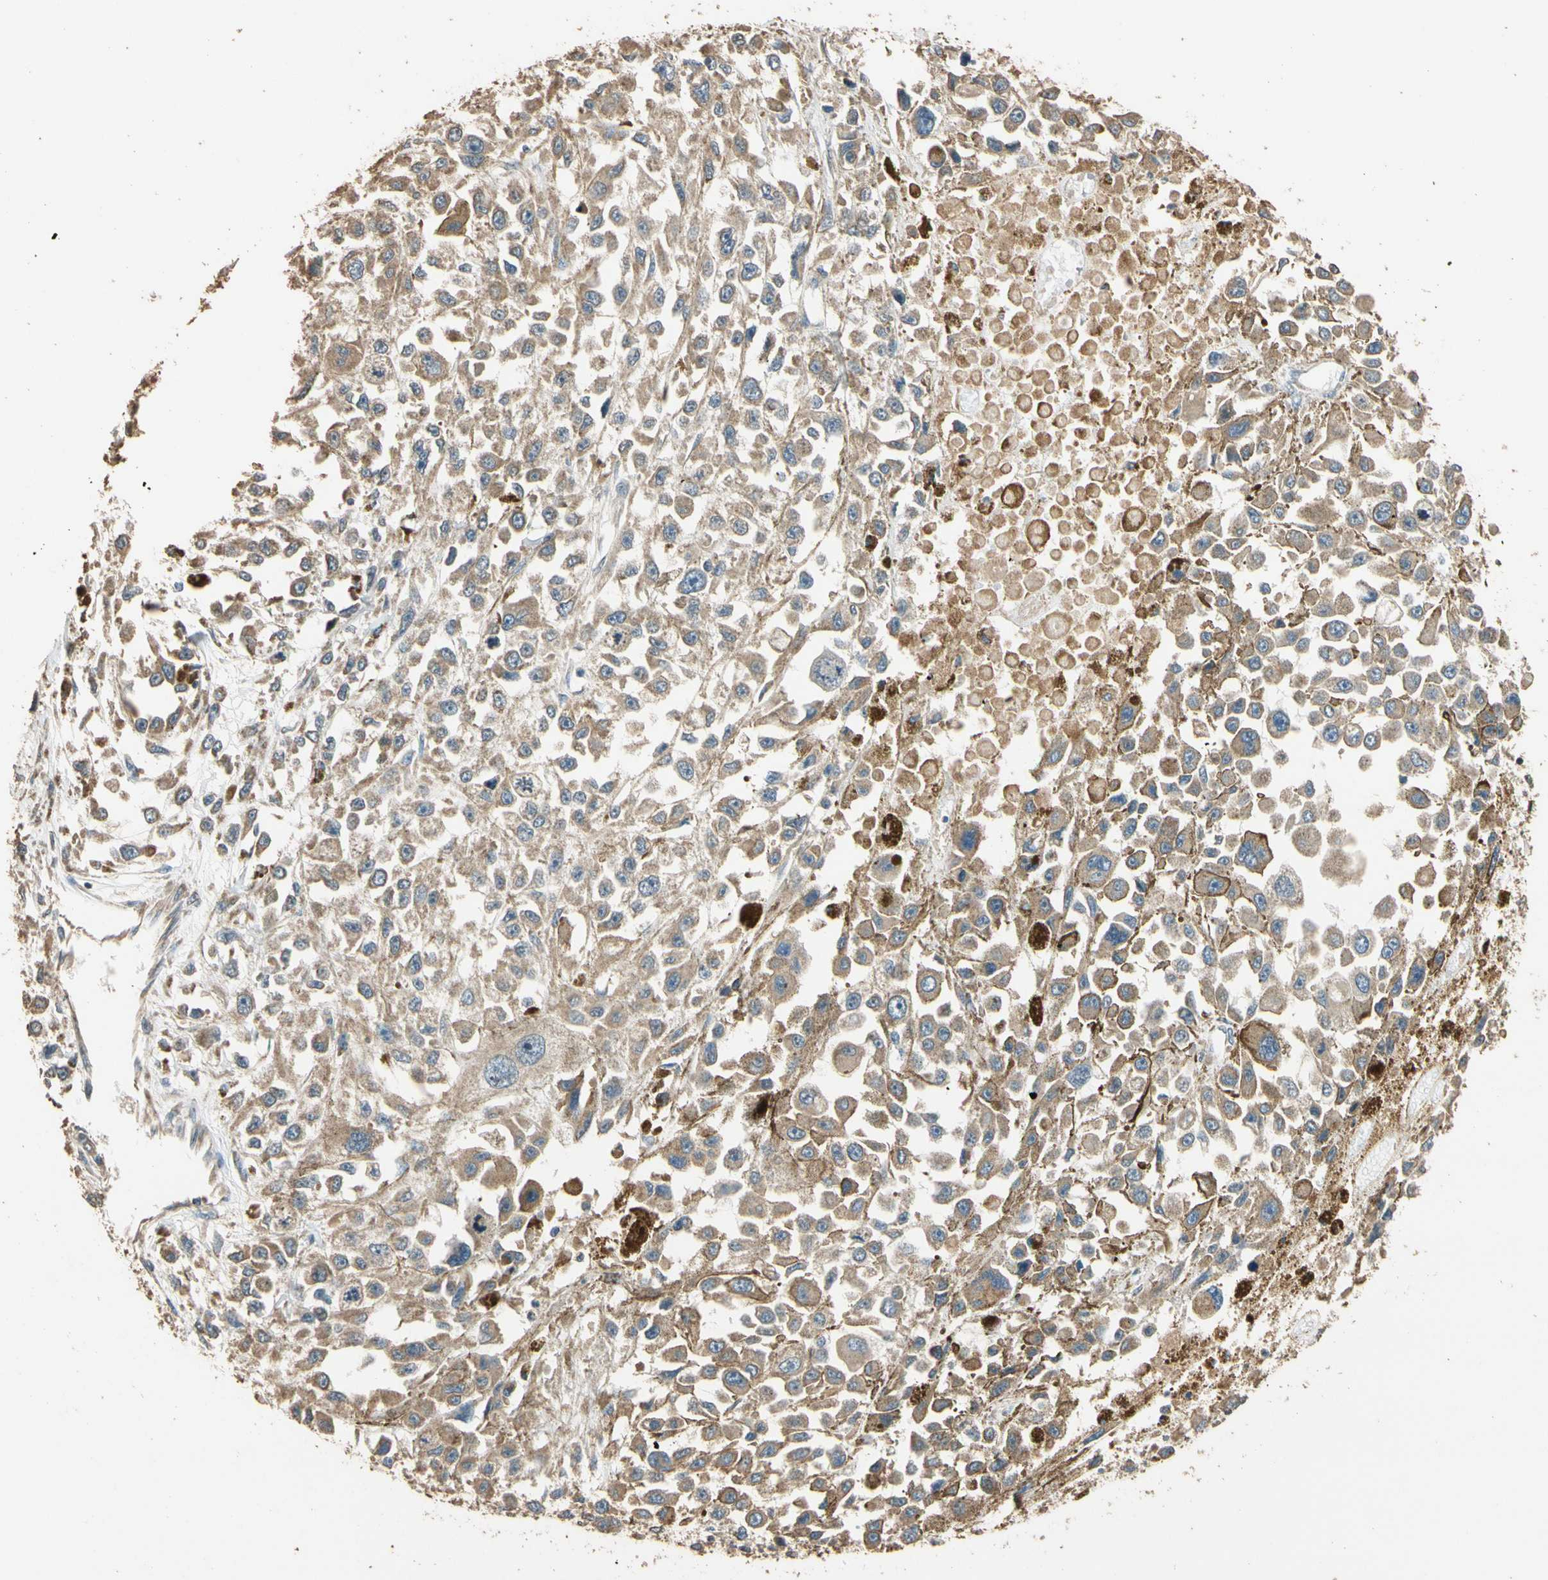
{"staining": {"intensity": "weak", "quantity": ">75%", "location": "cytoplasmic/membranous"}, "tissue": "melanoma", "cell_type": "Tumor cells", "image_type": "cancer", "snomed": [{"axis": "morphology", "description": "Malignant melanoma, Metastatic site"}, {"axis": "topography", "description": "Lymph node"}], "caption": "Melanoma stained for a protein demonstrates weak cytoplasmic/membranous positivity in tumor cells.", "gene": "STX18", "patient": {"sex": "male", "age": 59}}